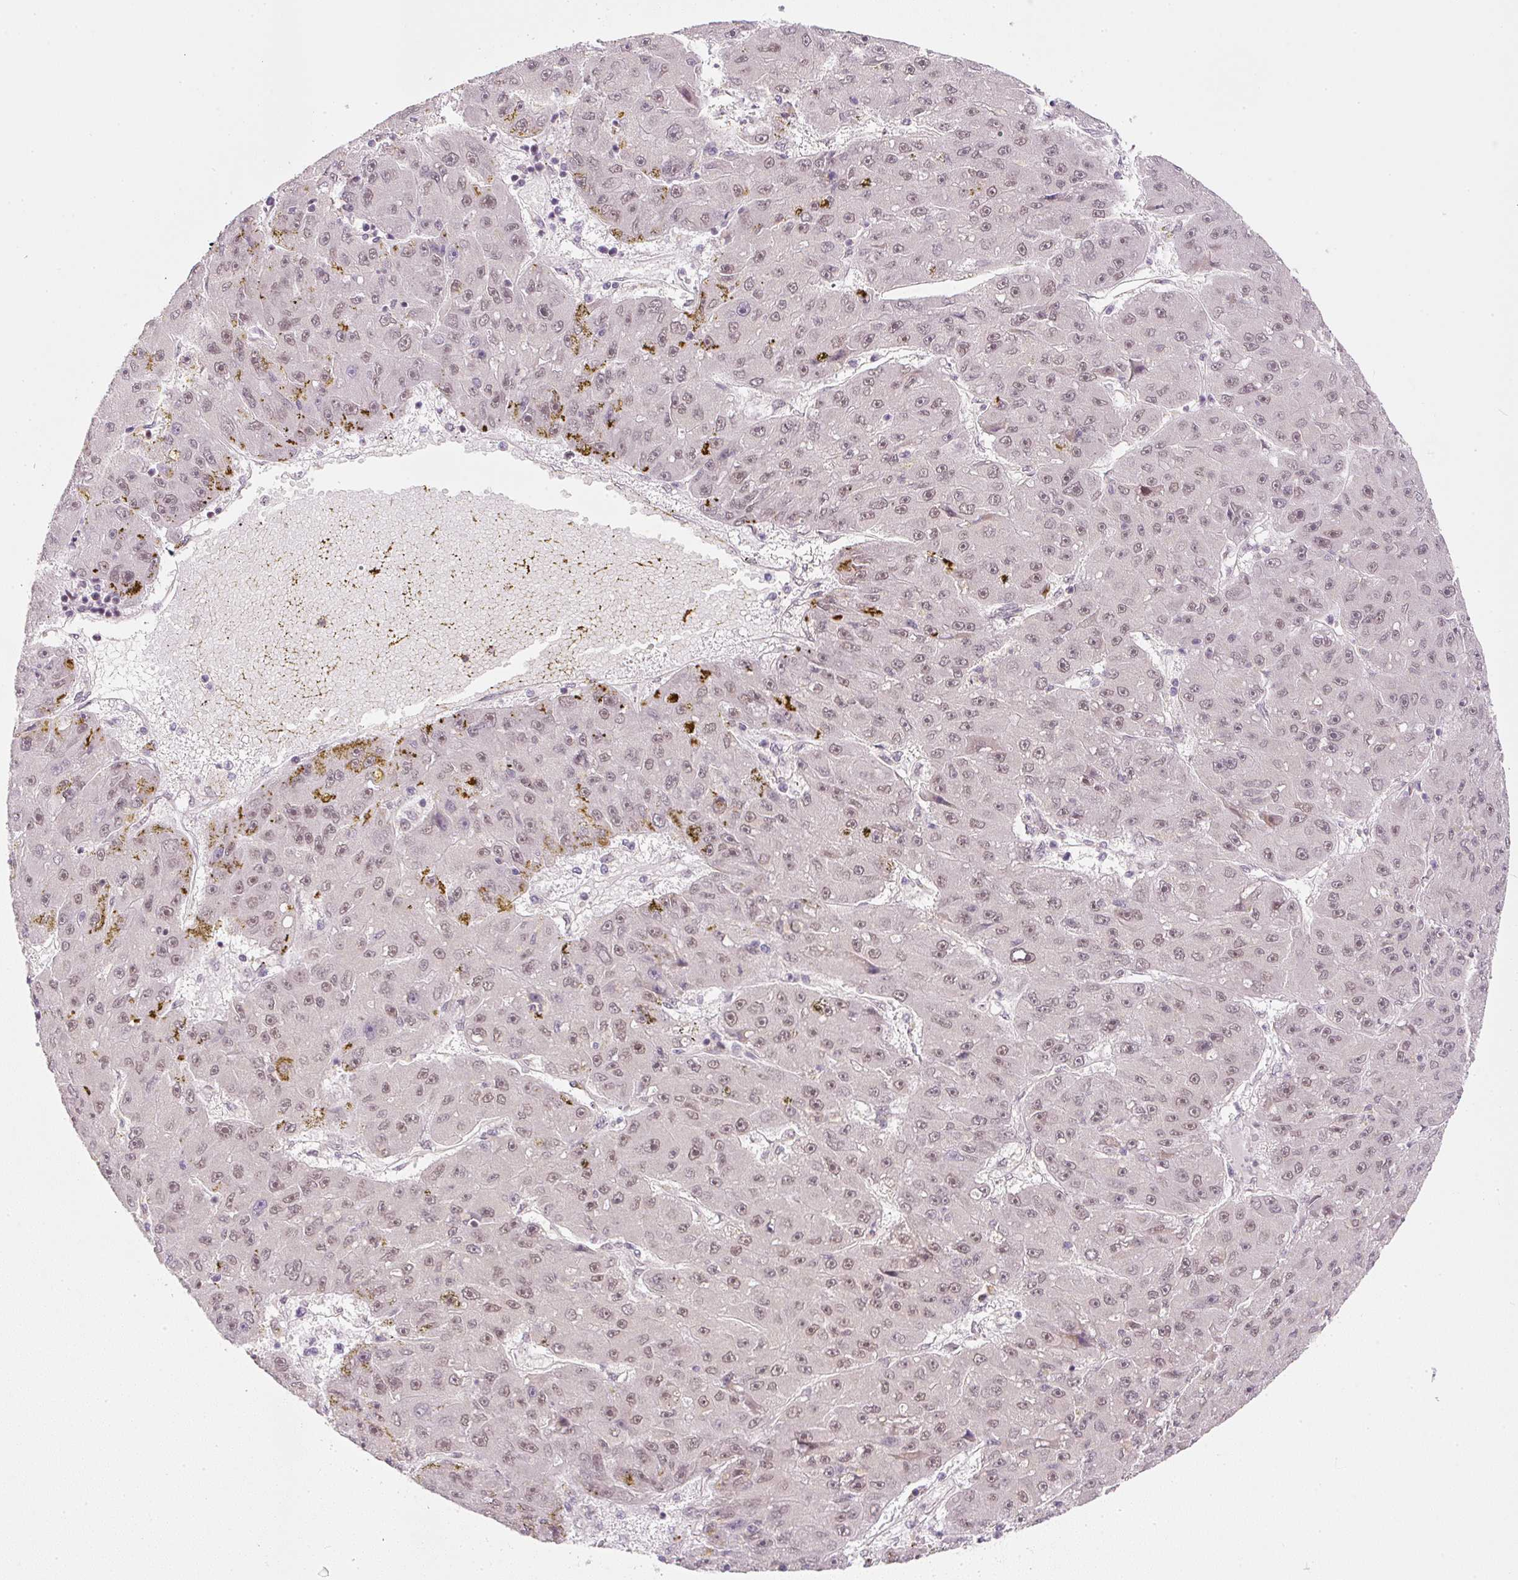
{"staining": {"intensity": "weak", "quantity": ">75%", "location": "nuclear"}, "tissue": "liver cancer", "cell_type": "Tumor cells", "image_type": "cancer", "snomed": [{"axis": "morphology", "description": "Carcinoma, Hepatocellular, NOS"}, {"axis": "topography", "description": "Liver"}], "caption": "IHC (DAB (3,3'-diaminobenzidine)) staining of liver hepatocellular carcinoma reveals weak nuclear protein positivity in about >75% of tumor cells.", "gene": "DPPA4", "patient": {"sex": "male", "age": 67}}